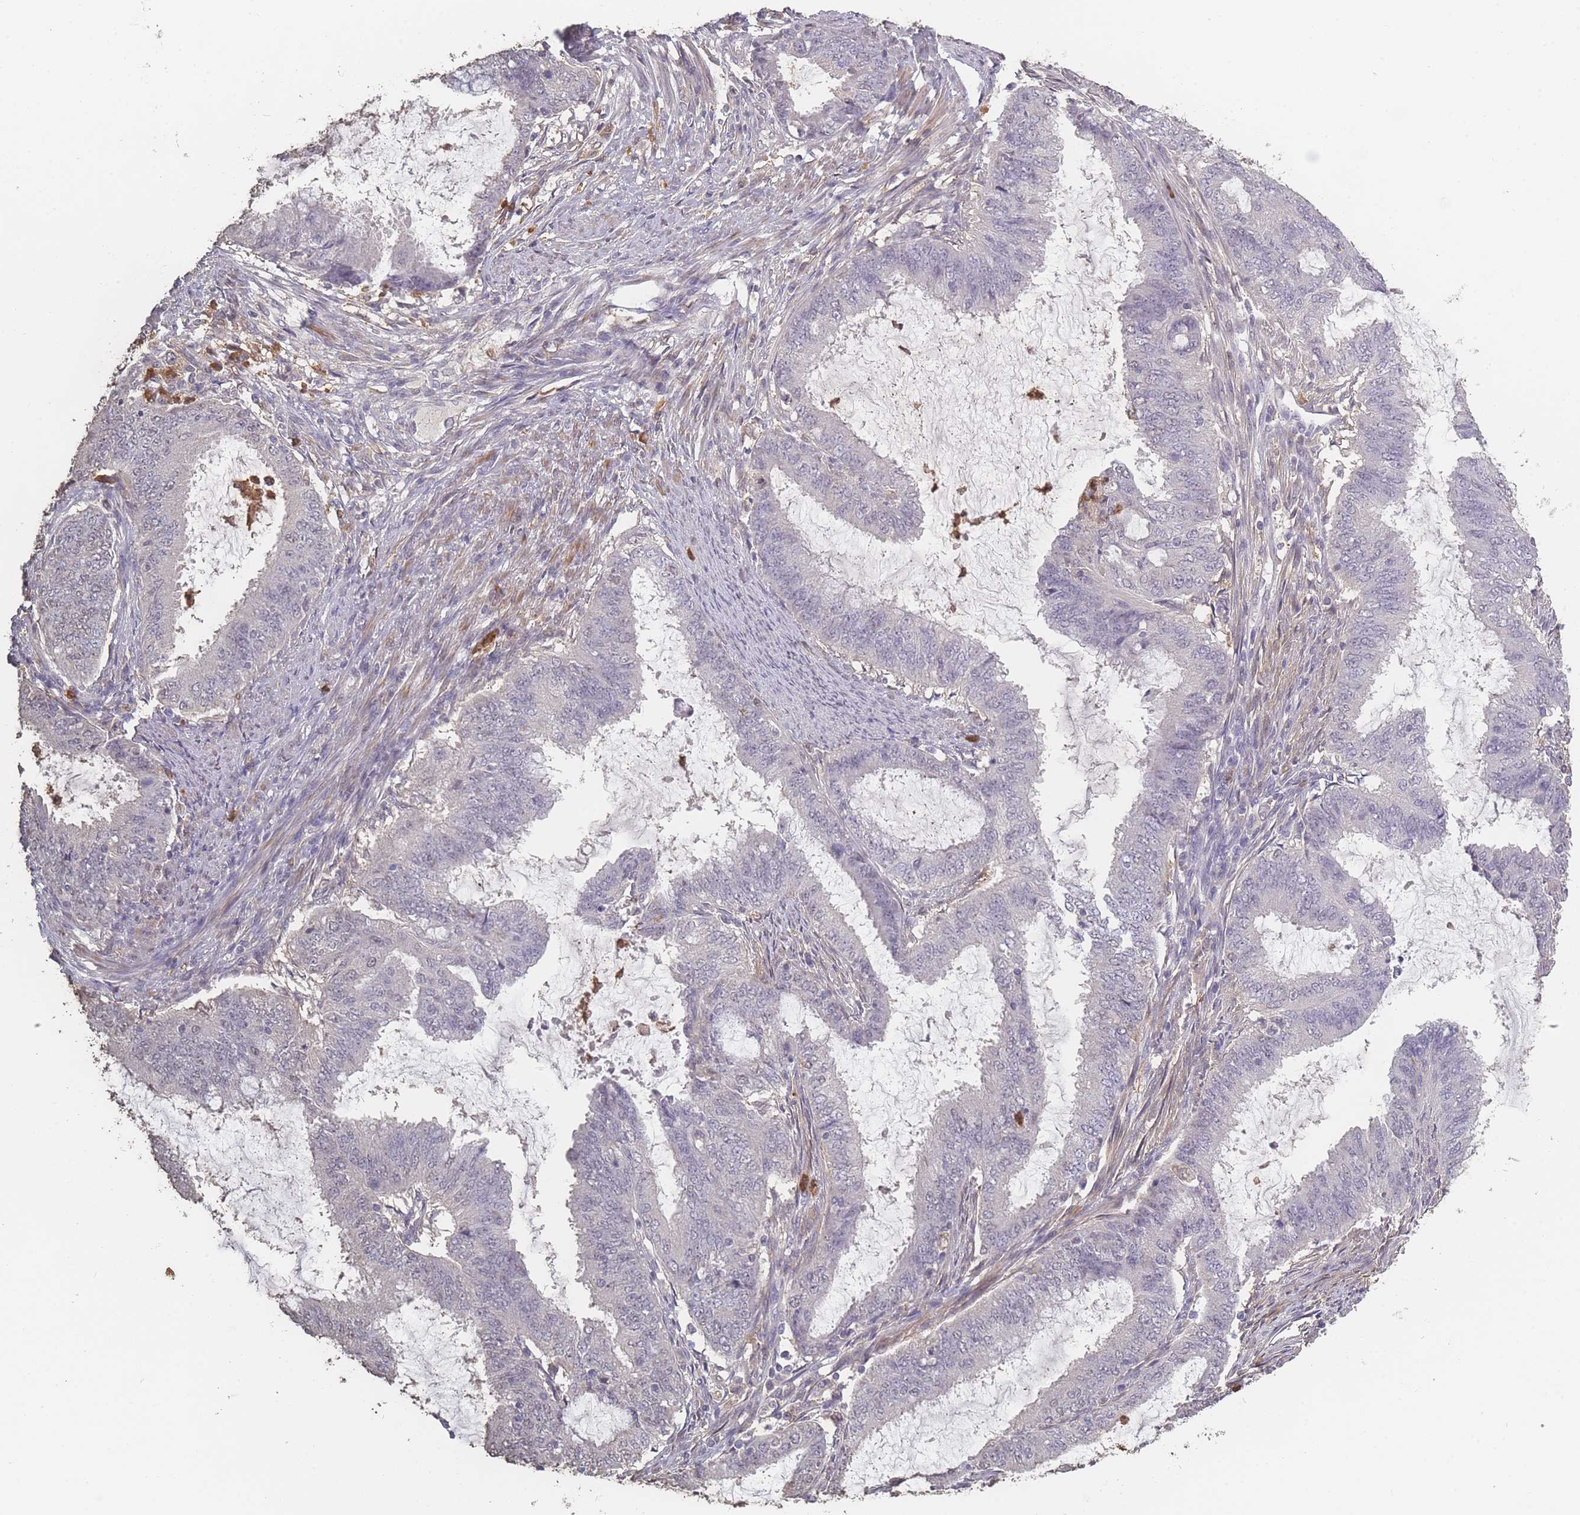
{"staining": {"intensity": "negative", "quantity": "none", "location": "none"}, "tissue": "endometrial cancer", "cell_type": "Tumor cells", "image_type": "cancer", "snomed": [{"axis": "morphology", "description": "Adenocarcinoma, NOS"}, {"axis": "topography", "description": "Endometrium"}], "caption": "Endometrial cancer (adenocarcinoma) was stained to show a protein in brown. There is no significant positivity in tumor cells. (DAB (3,3'-diaminobenzidine) IHC with hematoxylin counter stain).", "gene": "BST1", "patient": {"sex": "female", "age": 51}}